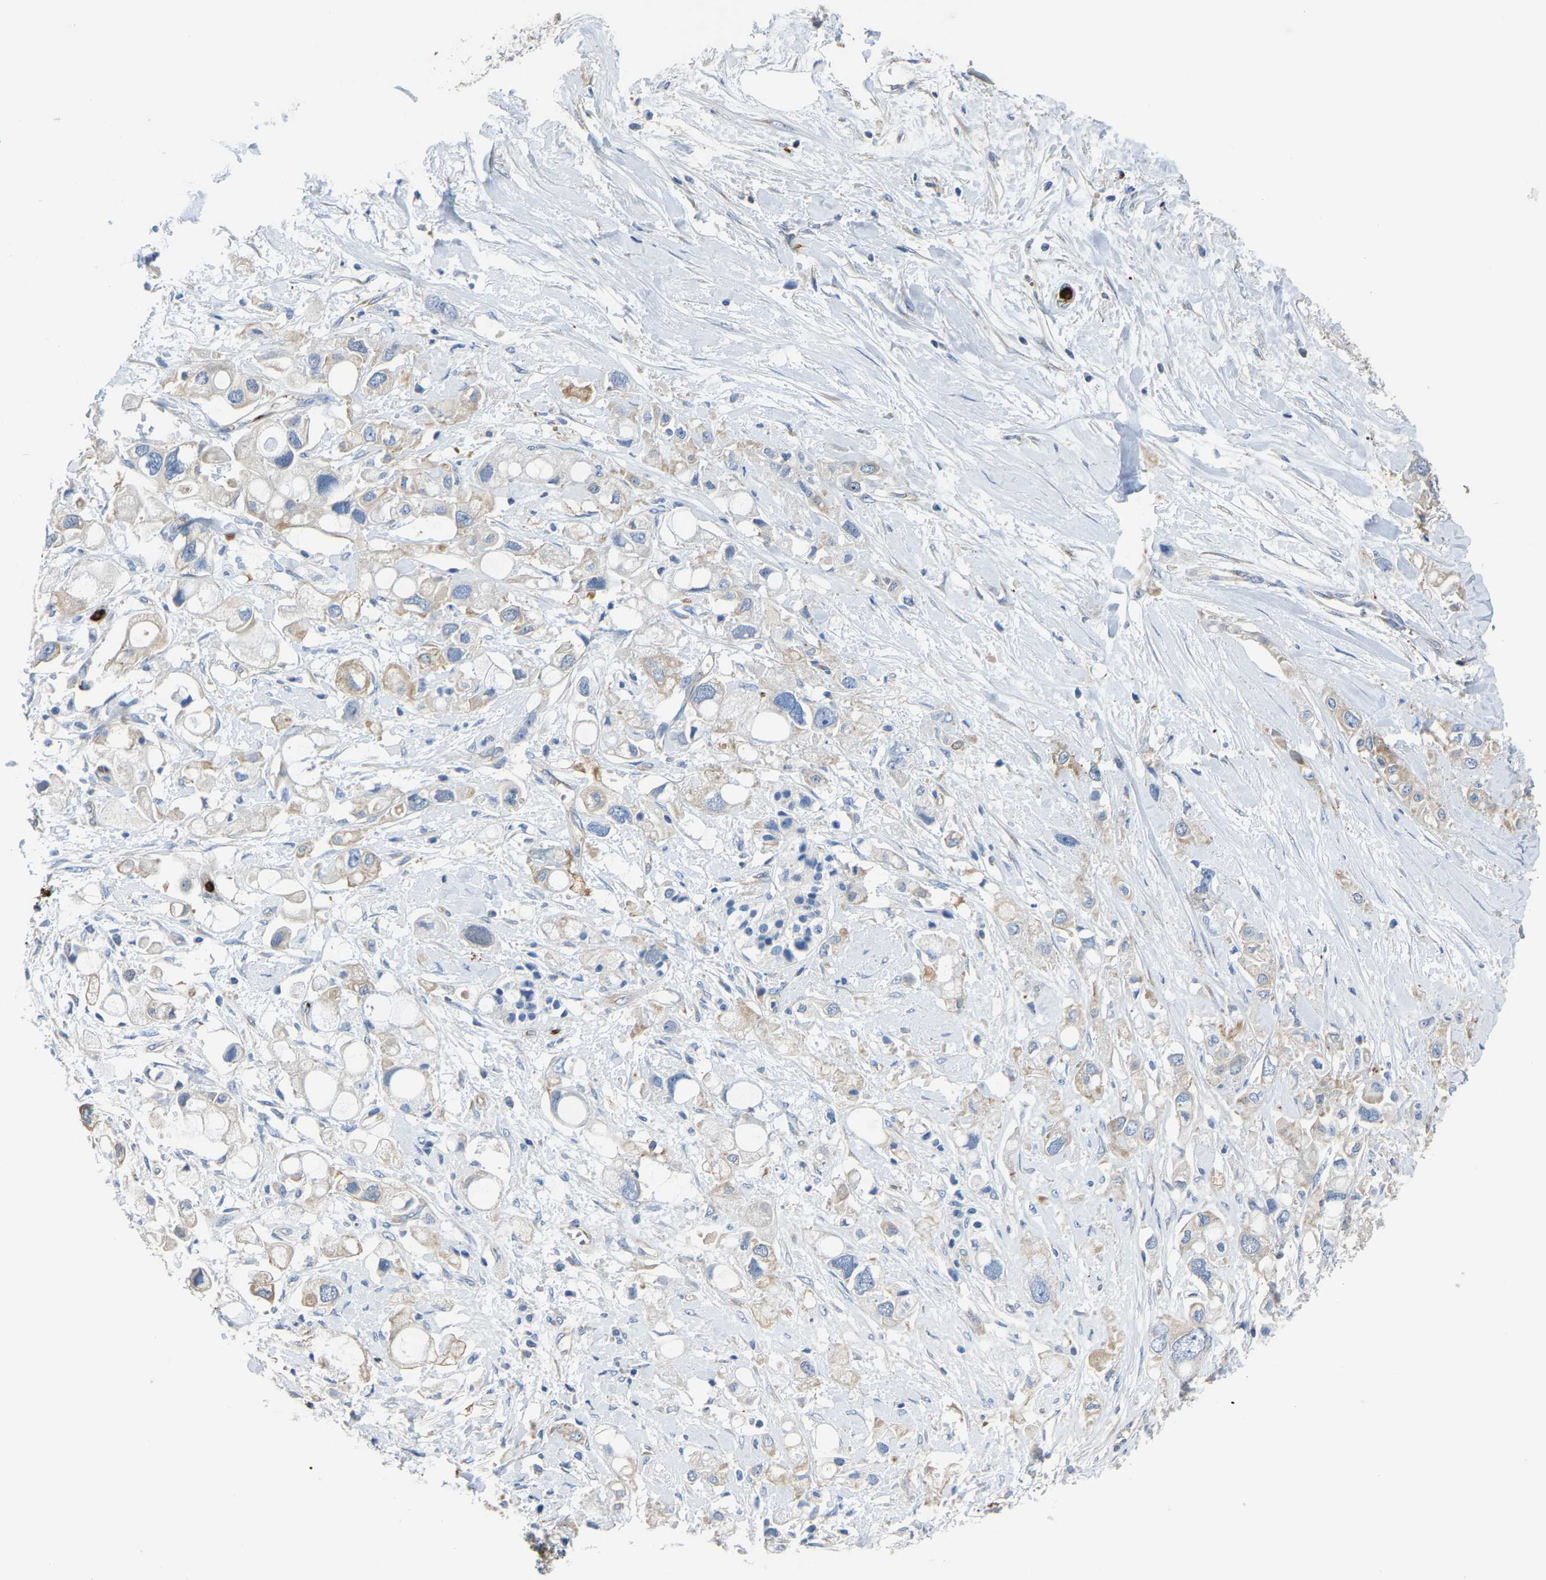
{"staining": {"intensity": "weak", "quantity": "25%-75%", "location": "cytoplasmic/membranous"}, "tissue": "pancreatic cancer", "cell_type": "Tumor cells", "image_type": "cancer", "snomed": [{"axis": "morphology", "description": "Adenocarcinoma, NOS"}, {"axis": "topography", "description": "Pancreas"}], "caption": "Protein positivity by immunohistochemistry demonstrates weak cytoplasmic/membranous expression in about 25%-75% of tumor cells in adenocarcinoma (pancreatic). The protein of interest is shown in brown color, while the nuclei are stained blue.", "gene": "TRAF6", "patient": {"sex": "female", "age": 56}}